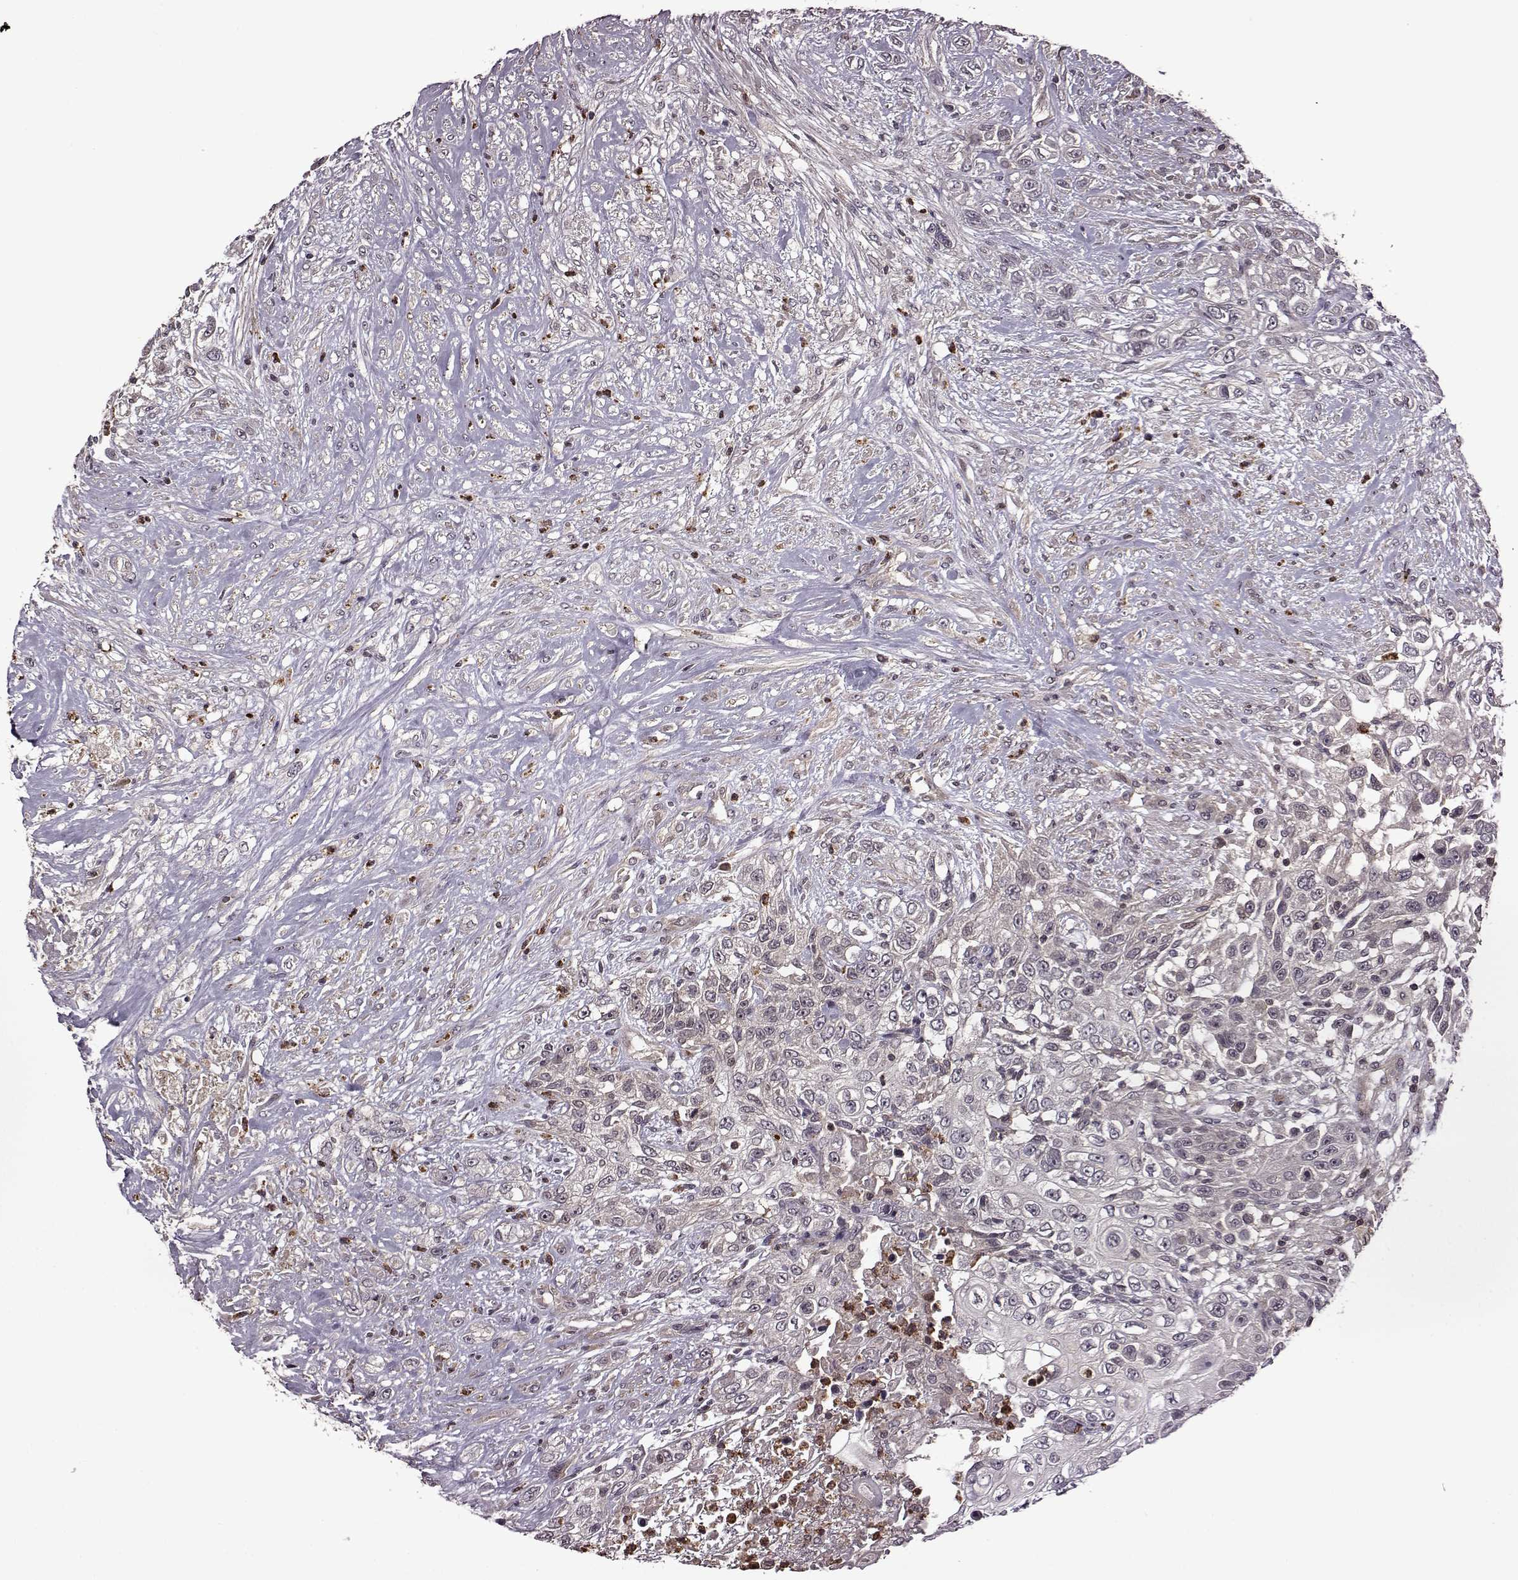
{"staining": {"intensity": "weak", "quantity": "<25%", "location": "cytoplasmic/membranous"}, "tissue": "urothelial cancer", "cell_type": "Tumor cells", "image_type": "cancer", "snomed": [{"axis": "morphology", "description": "Urothelial carcinoma, High grade"}, {"axis": "topography", "description": "Urinary bladder"}], "caption": "An image of urothelial cancer stained for a protein exhibits no brown staining in tumor cells.", "gene": "TRMU", "patient": {"sex": "female", "age": 56}}